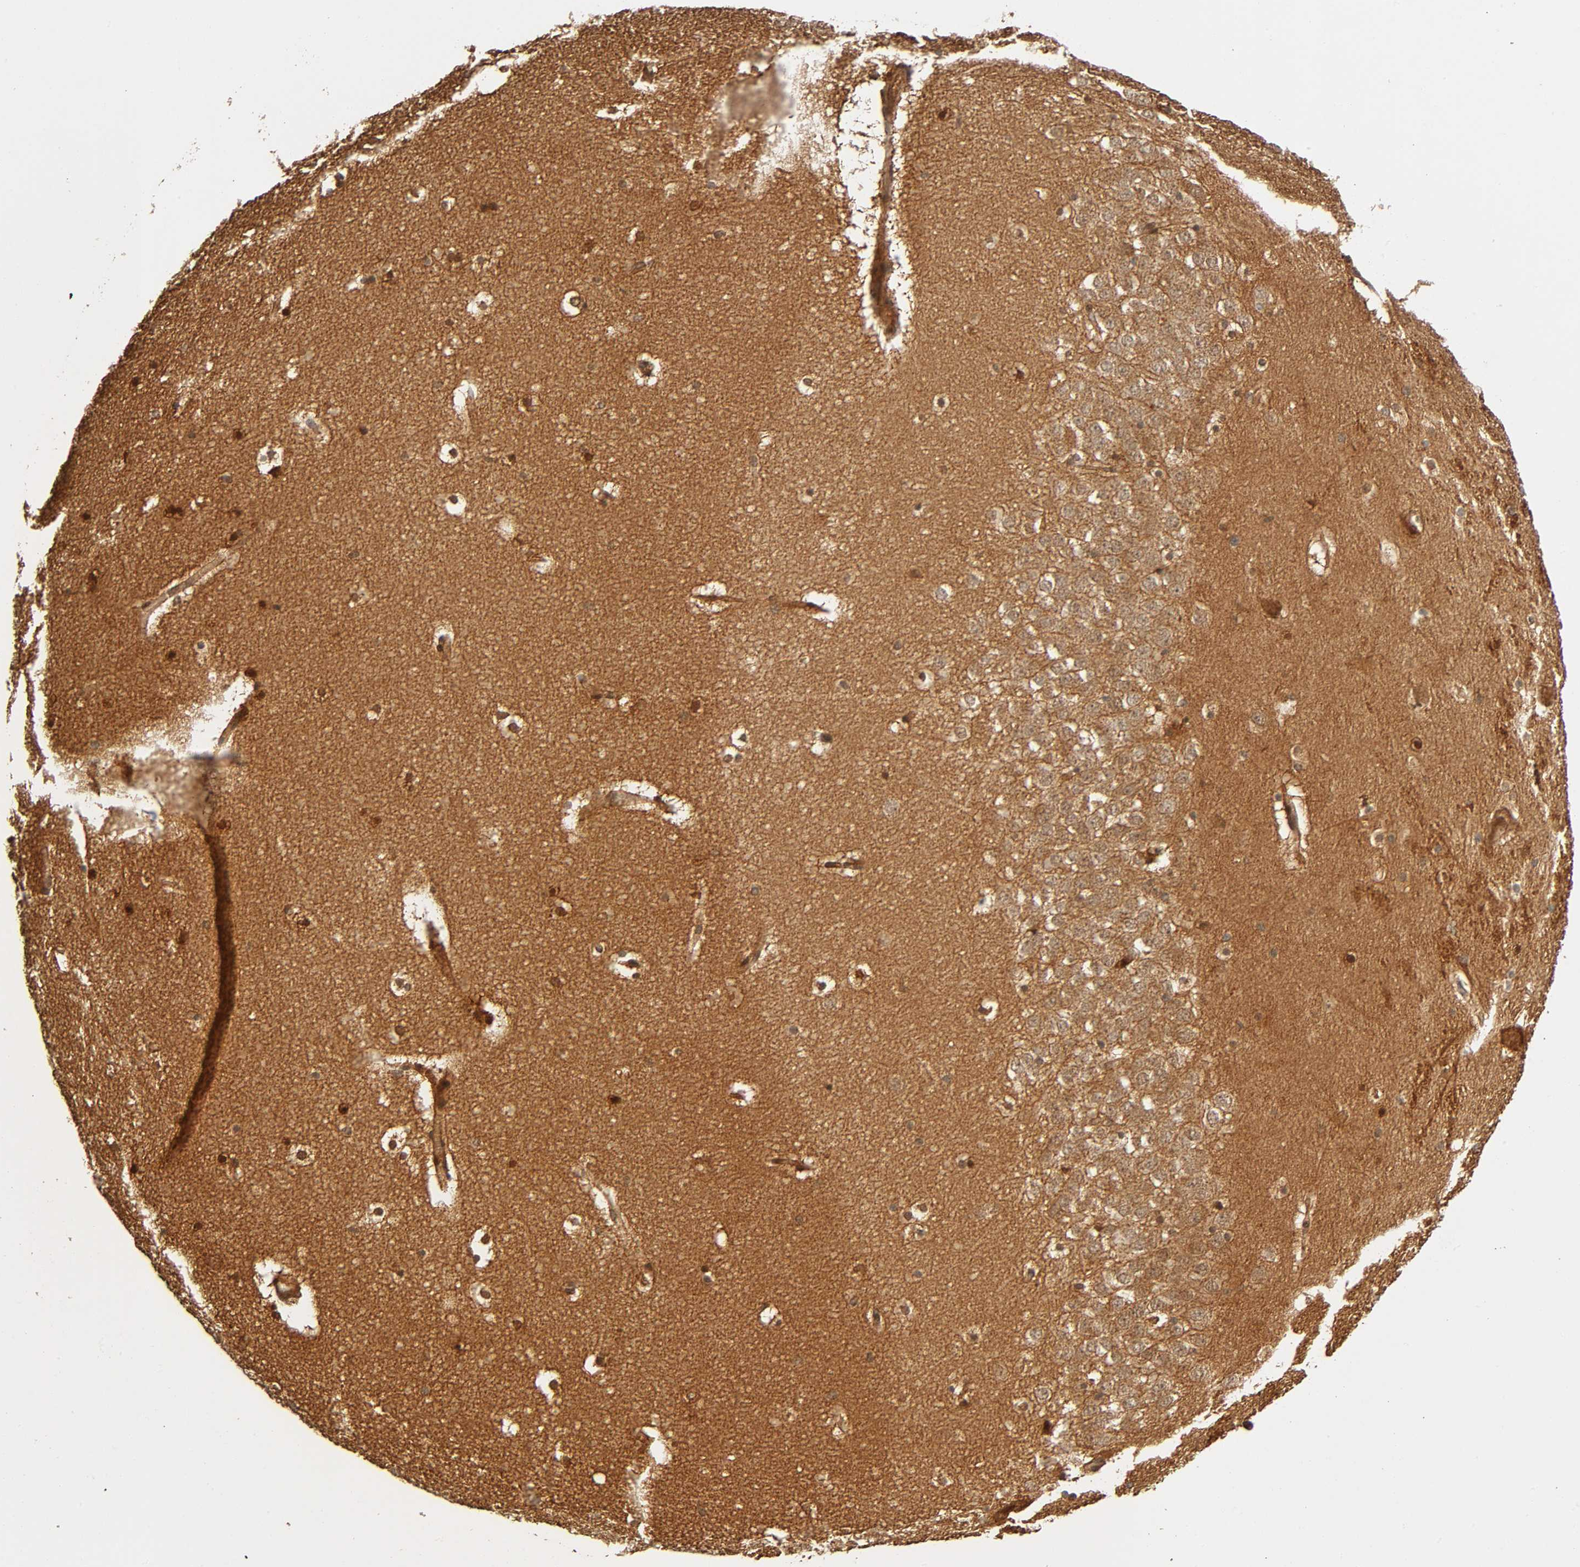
{"staining": {"intensity": "moderate", "quantity": ">75%", "location": "cytoplasmic/membranous,nuclear"}, "tissue": "hippocampus", "cell_type": "Glial cells", "image_type": "normal", "snomed": [{"axis": "morphology", "description": "Normal tissue, NOS"}, {"axis": "topography", "description": "Hippocampus"}], "caption": "A high-resolution photomicrograph shows IHC staining of normal hippocampus, which demonstrates moderate cytoplasmic/membranous,nuclear expression in about >75% of glial cells.", "gene": "IQCJ", "patient": {"sex": "male", "age": 45}}